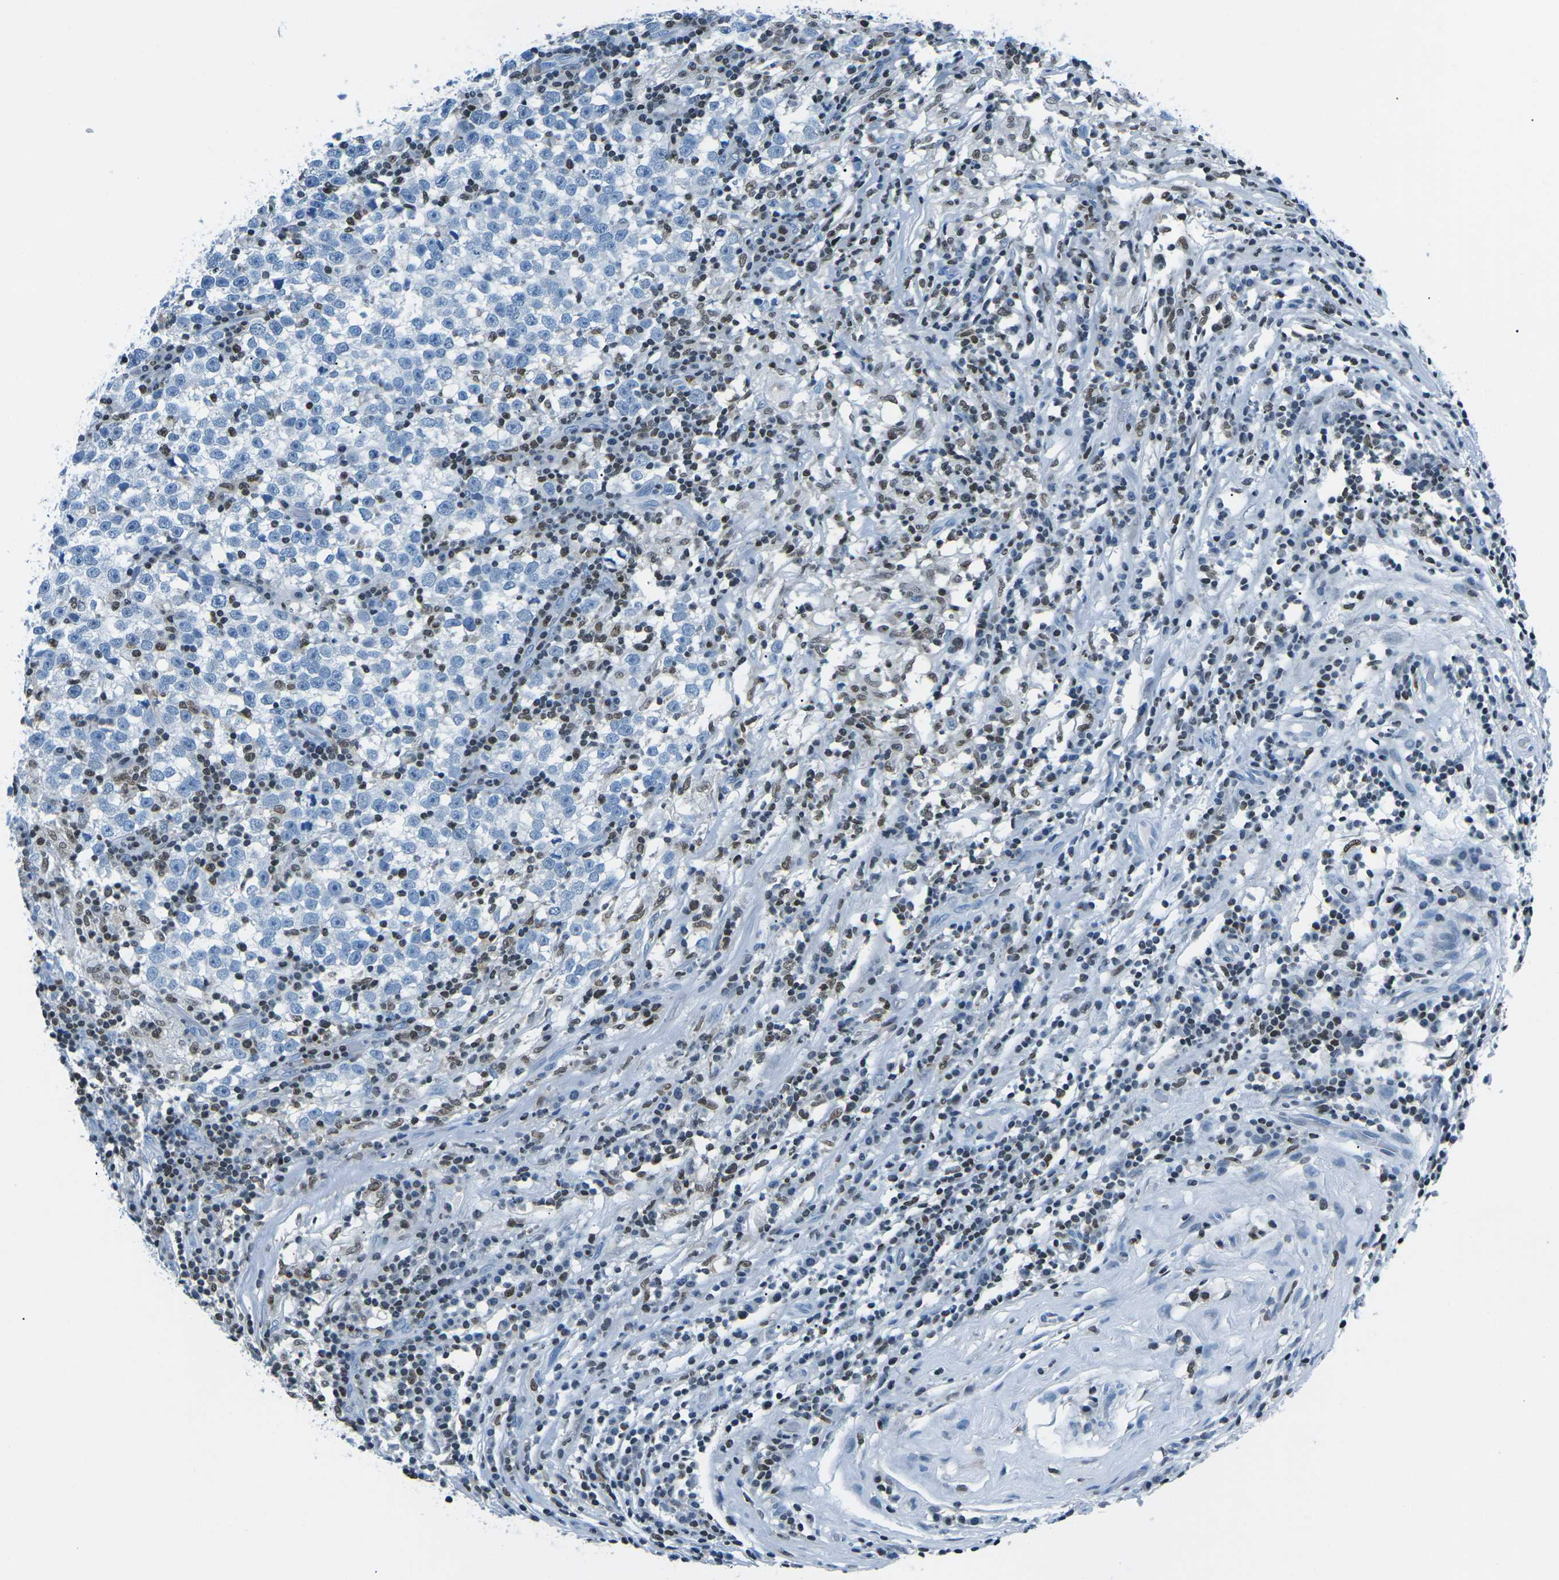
{"staining": {"intensity": "negative", "quantity": "none", "location": "none"}, "tissue": "testis cancer", "cell_type": "Tumor cells", "image_type": "cancer", "snomed": [{"axis": "morphology", "description": "Seminoma, NOS"}, {"axis": "topography", "description": "Testis"}], "caption": "Immunohistochemistry (IHC) of human testis seminoma exhibits no staining in tumor cells.", "gene": "CELF2", "patient": {"sex": "male", "age": 43}}